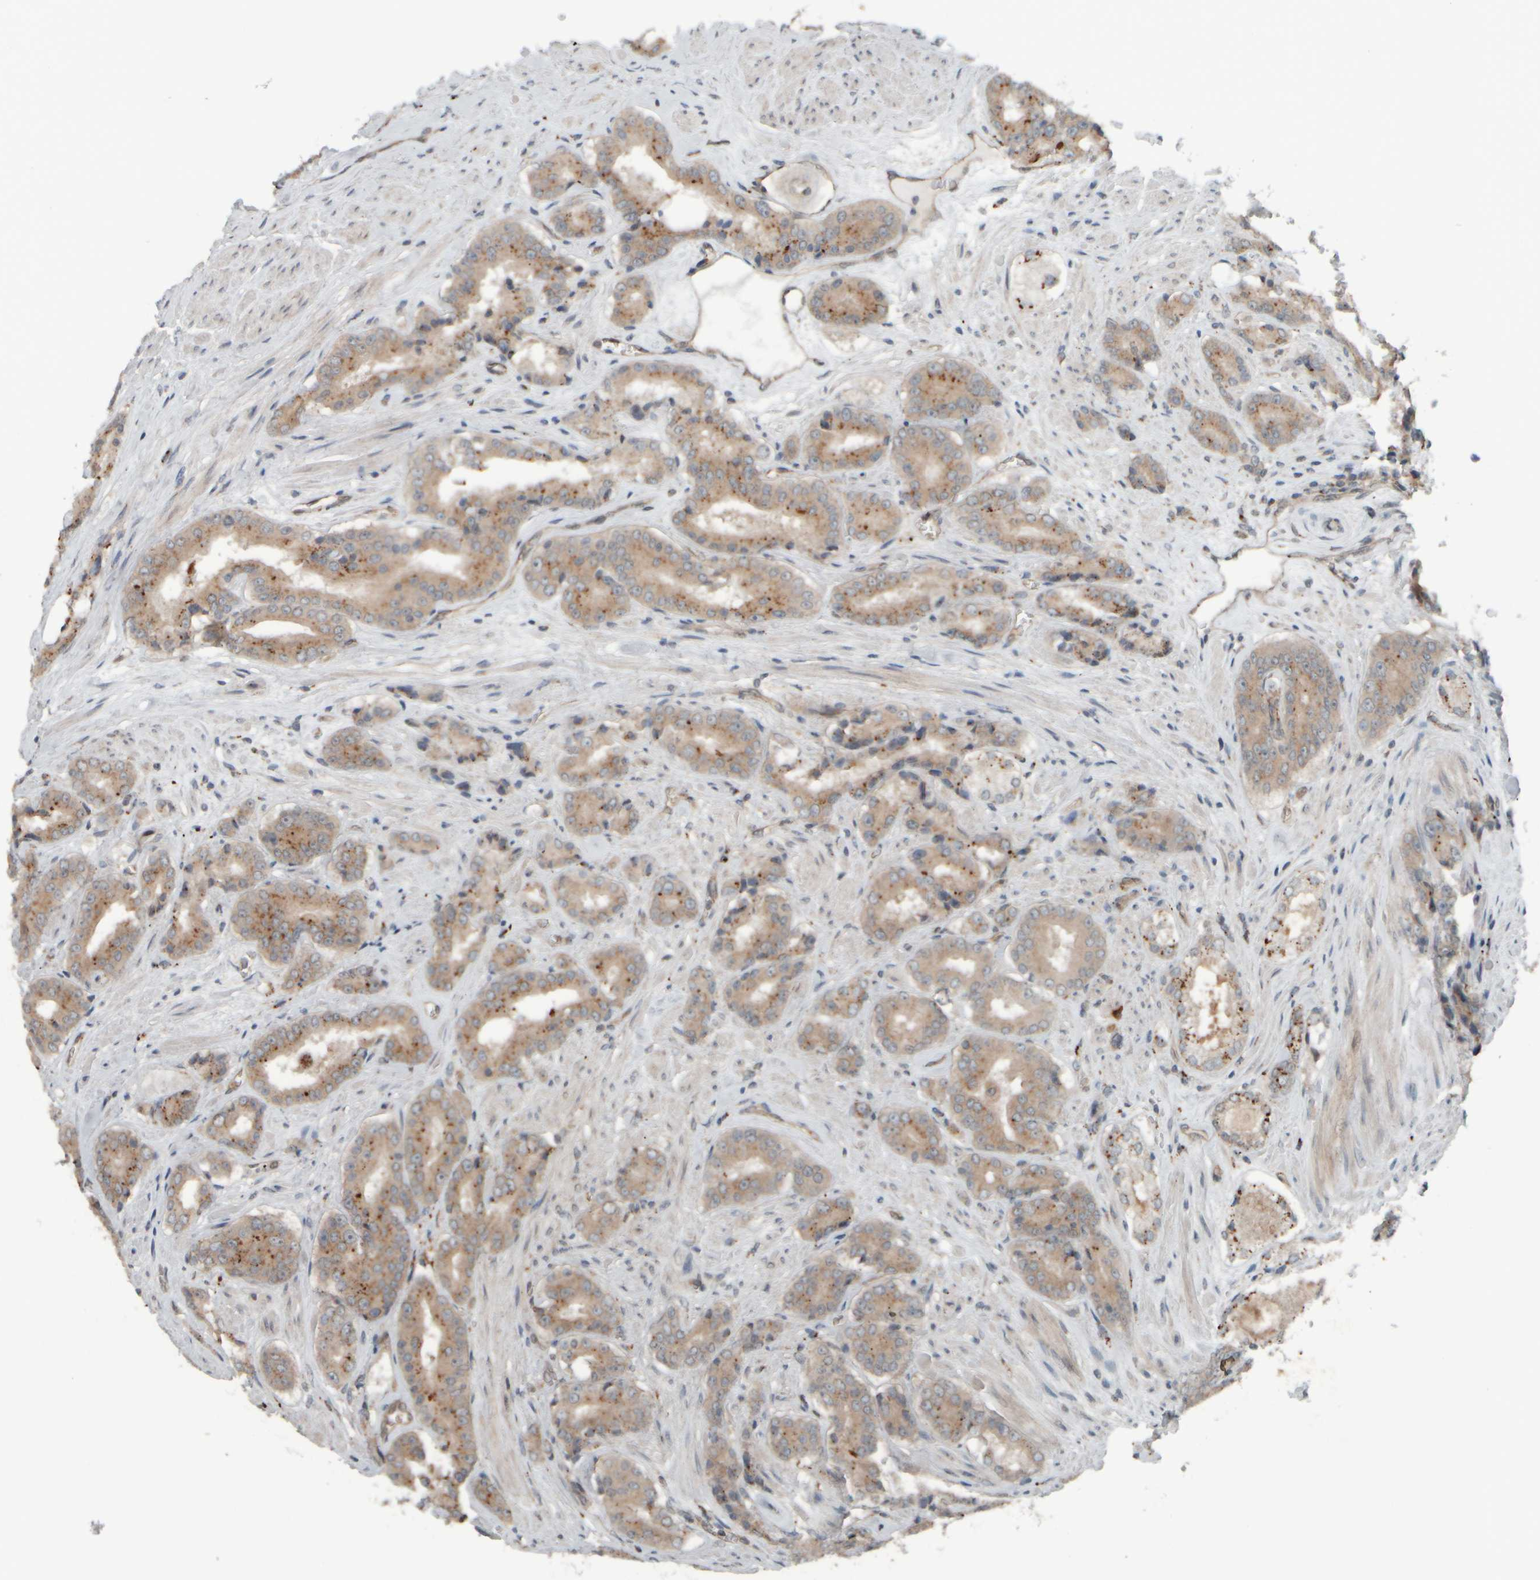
{"staining": {"intensity": "weak", "quantity": ">75%", "location": "cytoplasmic/membranous"}, "tissue": "prostate cancer", "cell_type": "Tumor cells", "image_type": "cancer", "snomed": [{"axis": "morphology", "description": "Adenocarcinoma, High grade"}, {"axis": "topography", "description": "Prostate"}], "caption": "IHC staining of prostate cancer (high-grade adenocarcinoma), which displays low levels of weak cytoplasmic/membranous expression in approximately >75% of tumor cells indicating weak cytoplasmic/membranous protein positivity. The staining was performed using DAB (3,3'-diaminobenzidine) (brown) for protein detection and nuclei were counterstained in hematoxylin (blue).", "gene": "GIGYF1", "patient": {"sex": "male", "age": 71}}